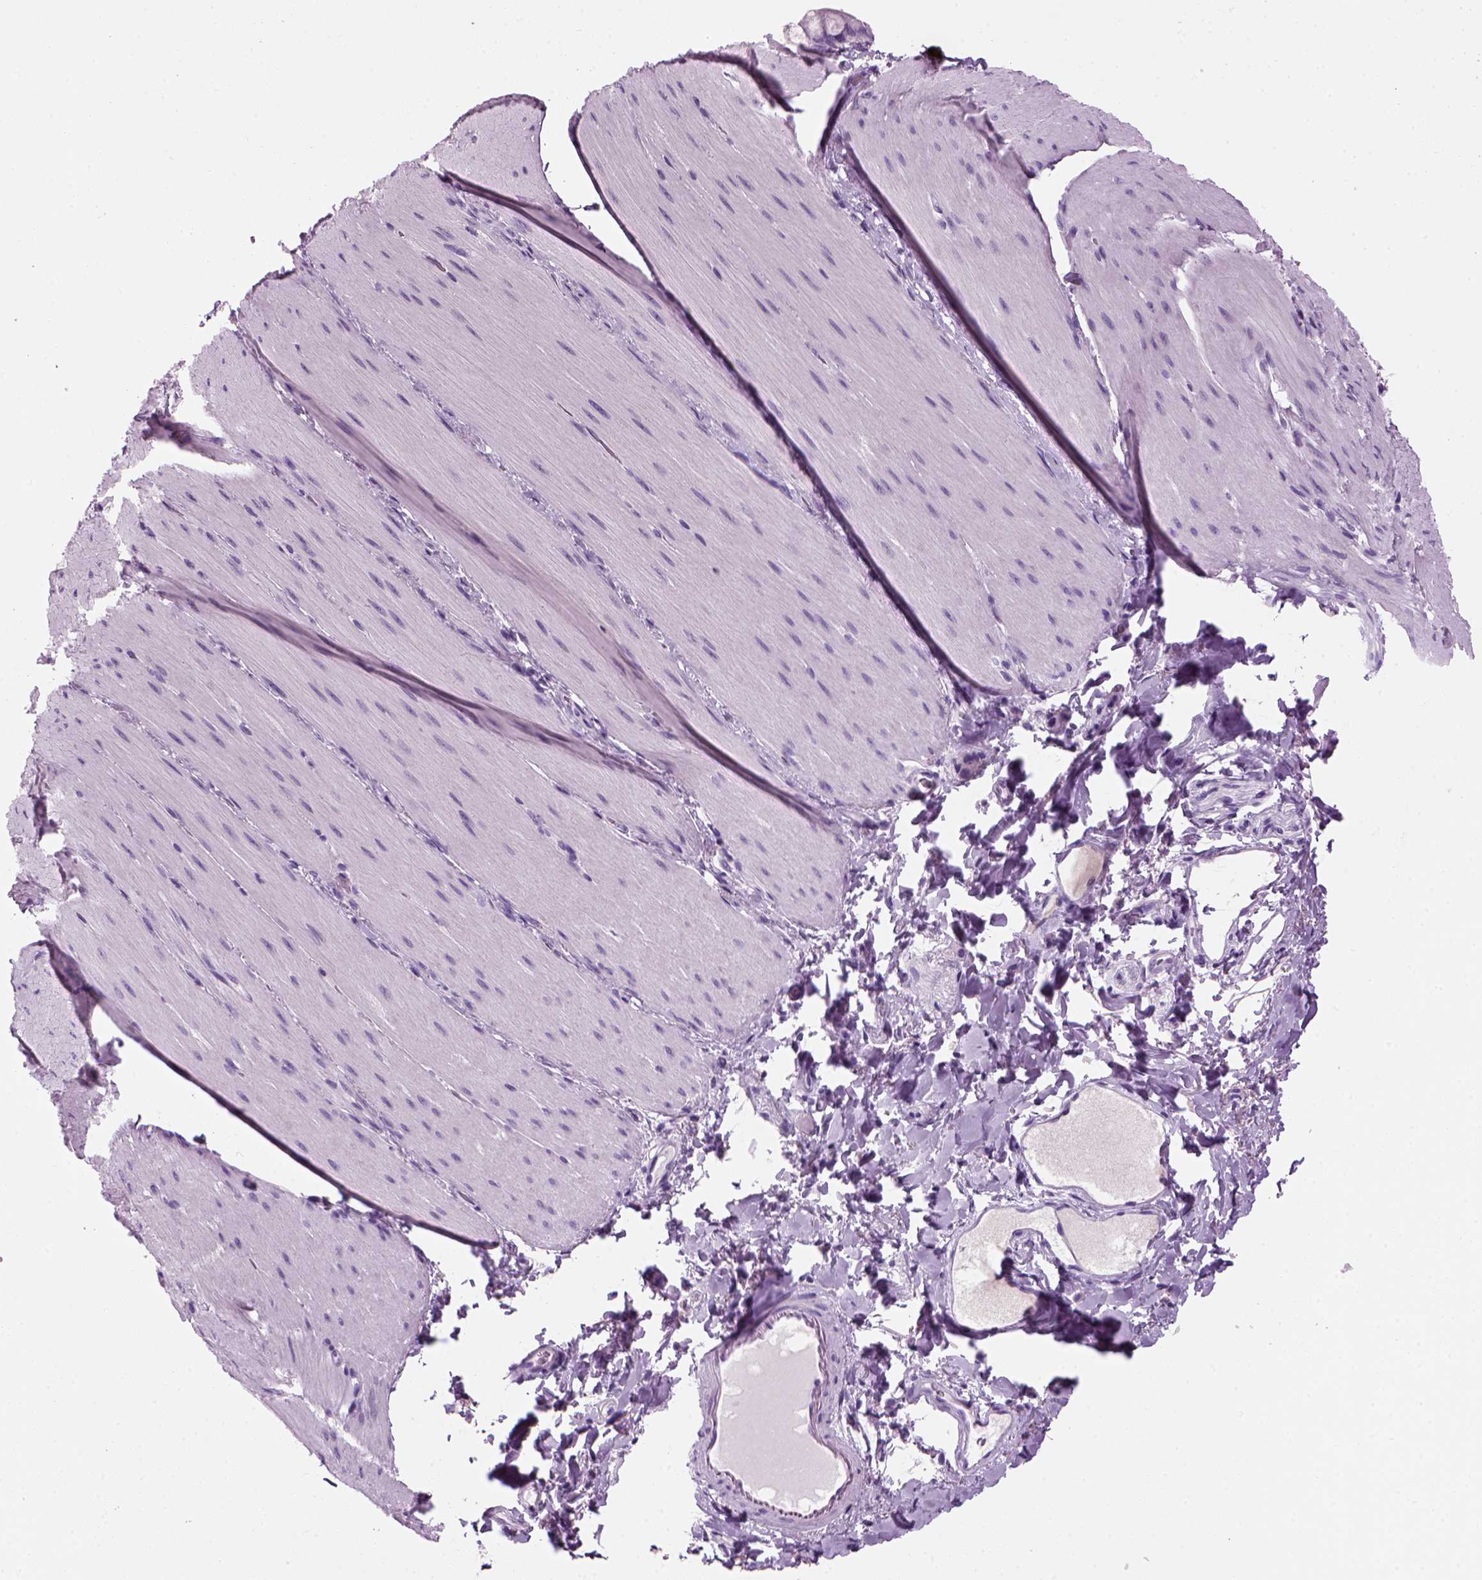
{"staining": {"intensity": "negative", "quantity": "none", "location": "none"}, "tissue": "smooth muscle", "cell_type": "Smooth muscle cells", "image_type": "normal", "snomed": [{"axis": "morphology", "description": "Normal tissue, NOS"}, {"axis": "topography", "description": "Smooth muscle"}, {"axis": "topography", "description": "Colon"}], "caption": "Smooth muscle stained for a protein using immunohistochemistry (IHC) shows no positivity smooth muscle cells.", "gene": "MZB1", "patient": {"sex": "male", "age": 73}}